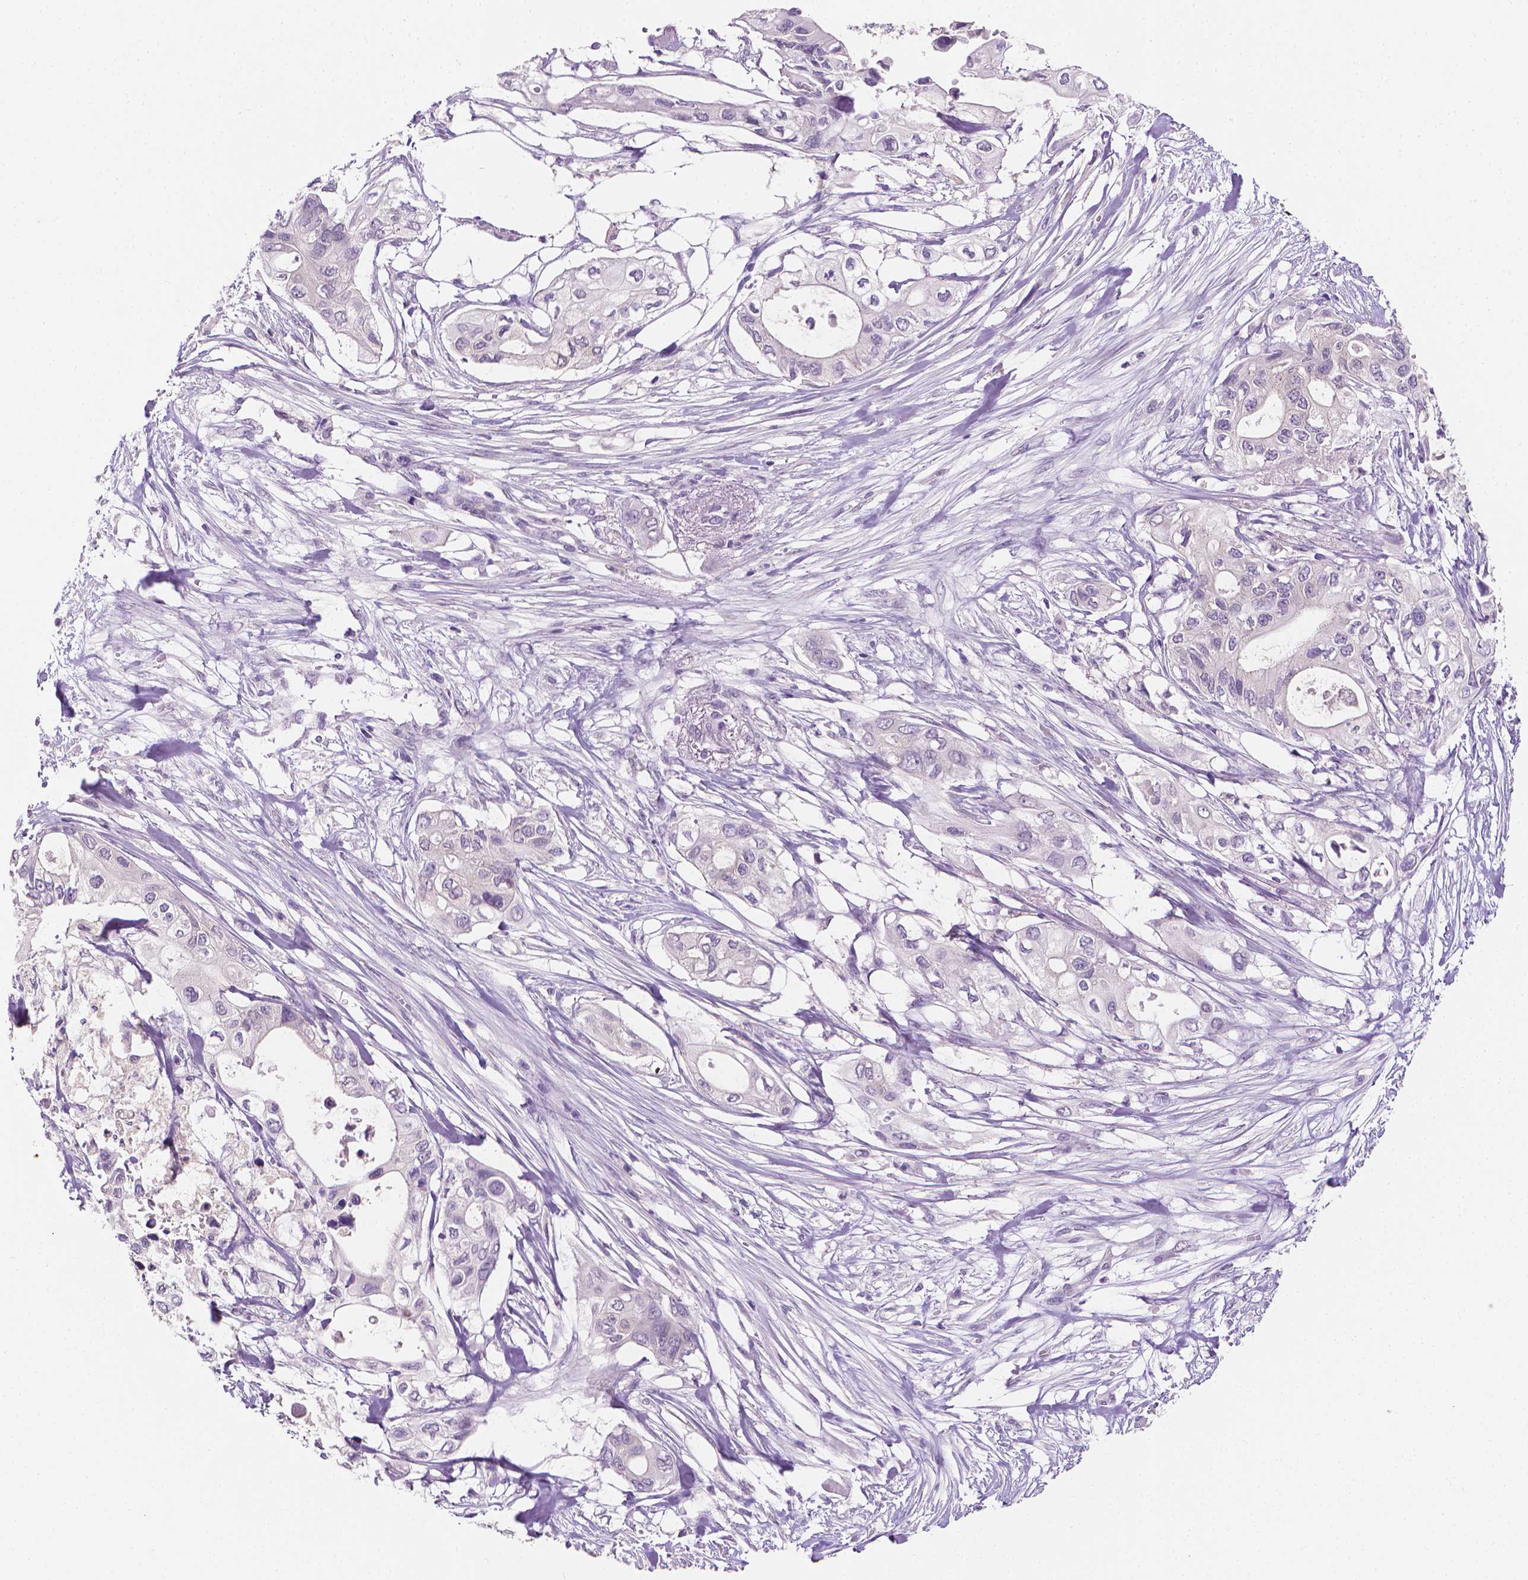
{"staining": {"intensity": "negative", "quantity": "none", "location": "none"}, "tissue": "pancreatic cancer", "cell_type": "Tumor cells", "image_type": "cancer", "snomed": [{"axis": "morphology", "description": "Adenocarcinoma, NOS"}, {"axis": "topography", "description": "Pancreas"}], "caption": "Immunohistochemistry (IHC) photomicrograph of pancreatic adenocarcinoma stained for a protein (brown), which displays no staining in tumor cells. (Brightfield microscopy of DAB IHC at high magnification).", "gene": "FASN", "patient": {"sex": "female", "age": 63}}